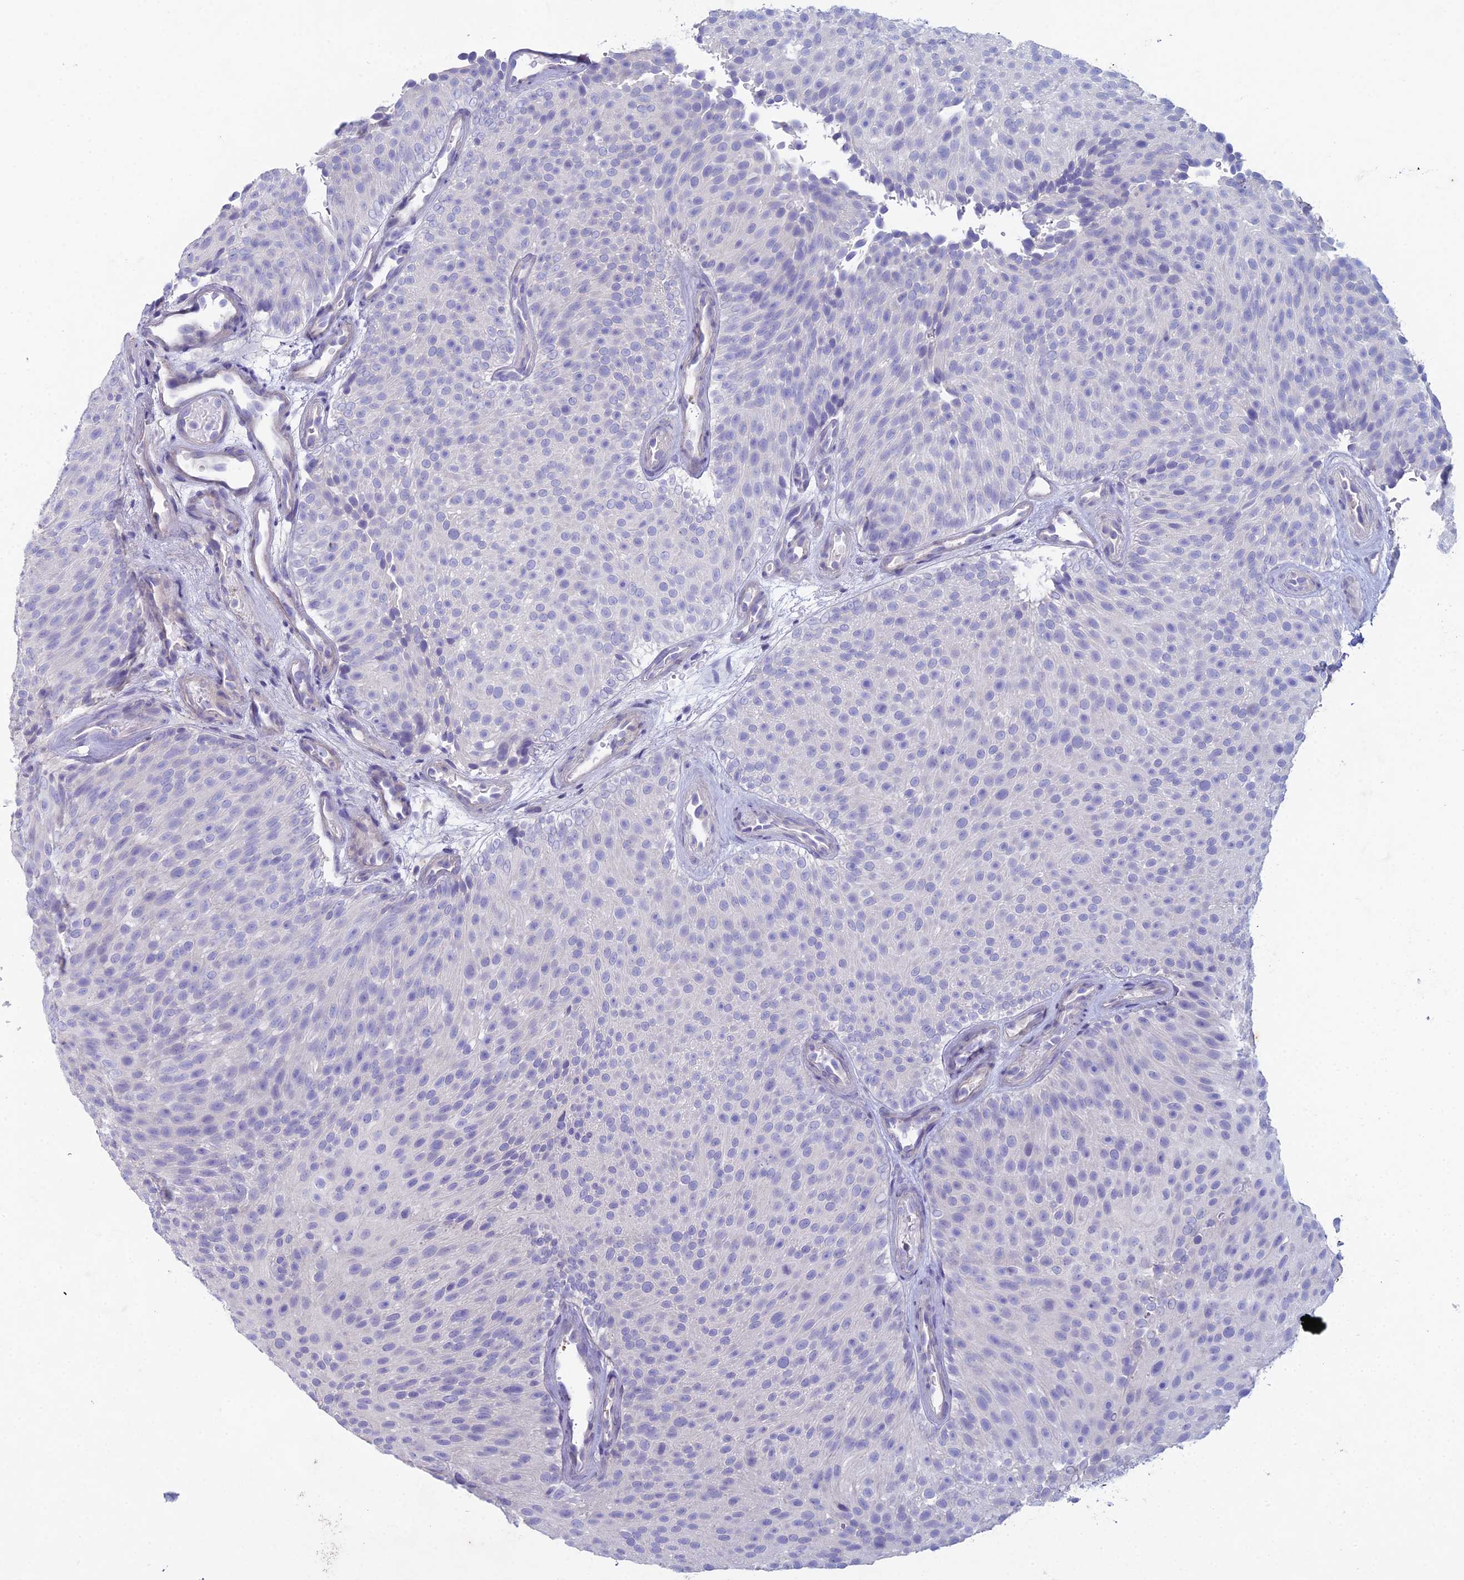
{"staining": {"intensity": "negative", "quantity": "none", "location": "none"}, "tissue": "urothelial cancer", "cell_type": "Tumor cells", "image_type": "cancer", "snomed": [{"axis": "morphology", "description": "Urothelial carcinoma, Low grade"}, {"axis": "topography", "description": "Urinary bladder"}], "caption": "There is no significant positivity in tumor cells of urothelial cancer. (DAB (3,3'-diaminobenzidine) IHC visualized using brightfield microscopy, high magnification).", "gene": "NCAM1", "patient": {"sex": "male", "age": 78}}